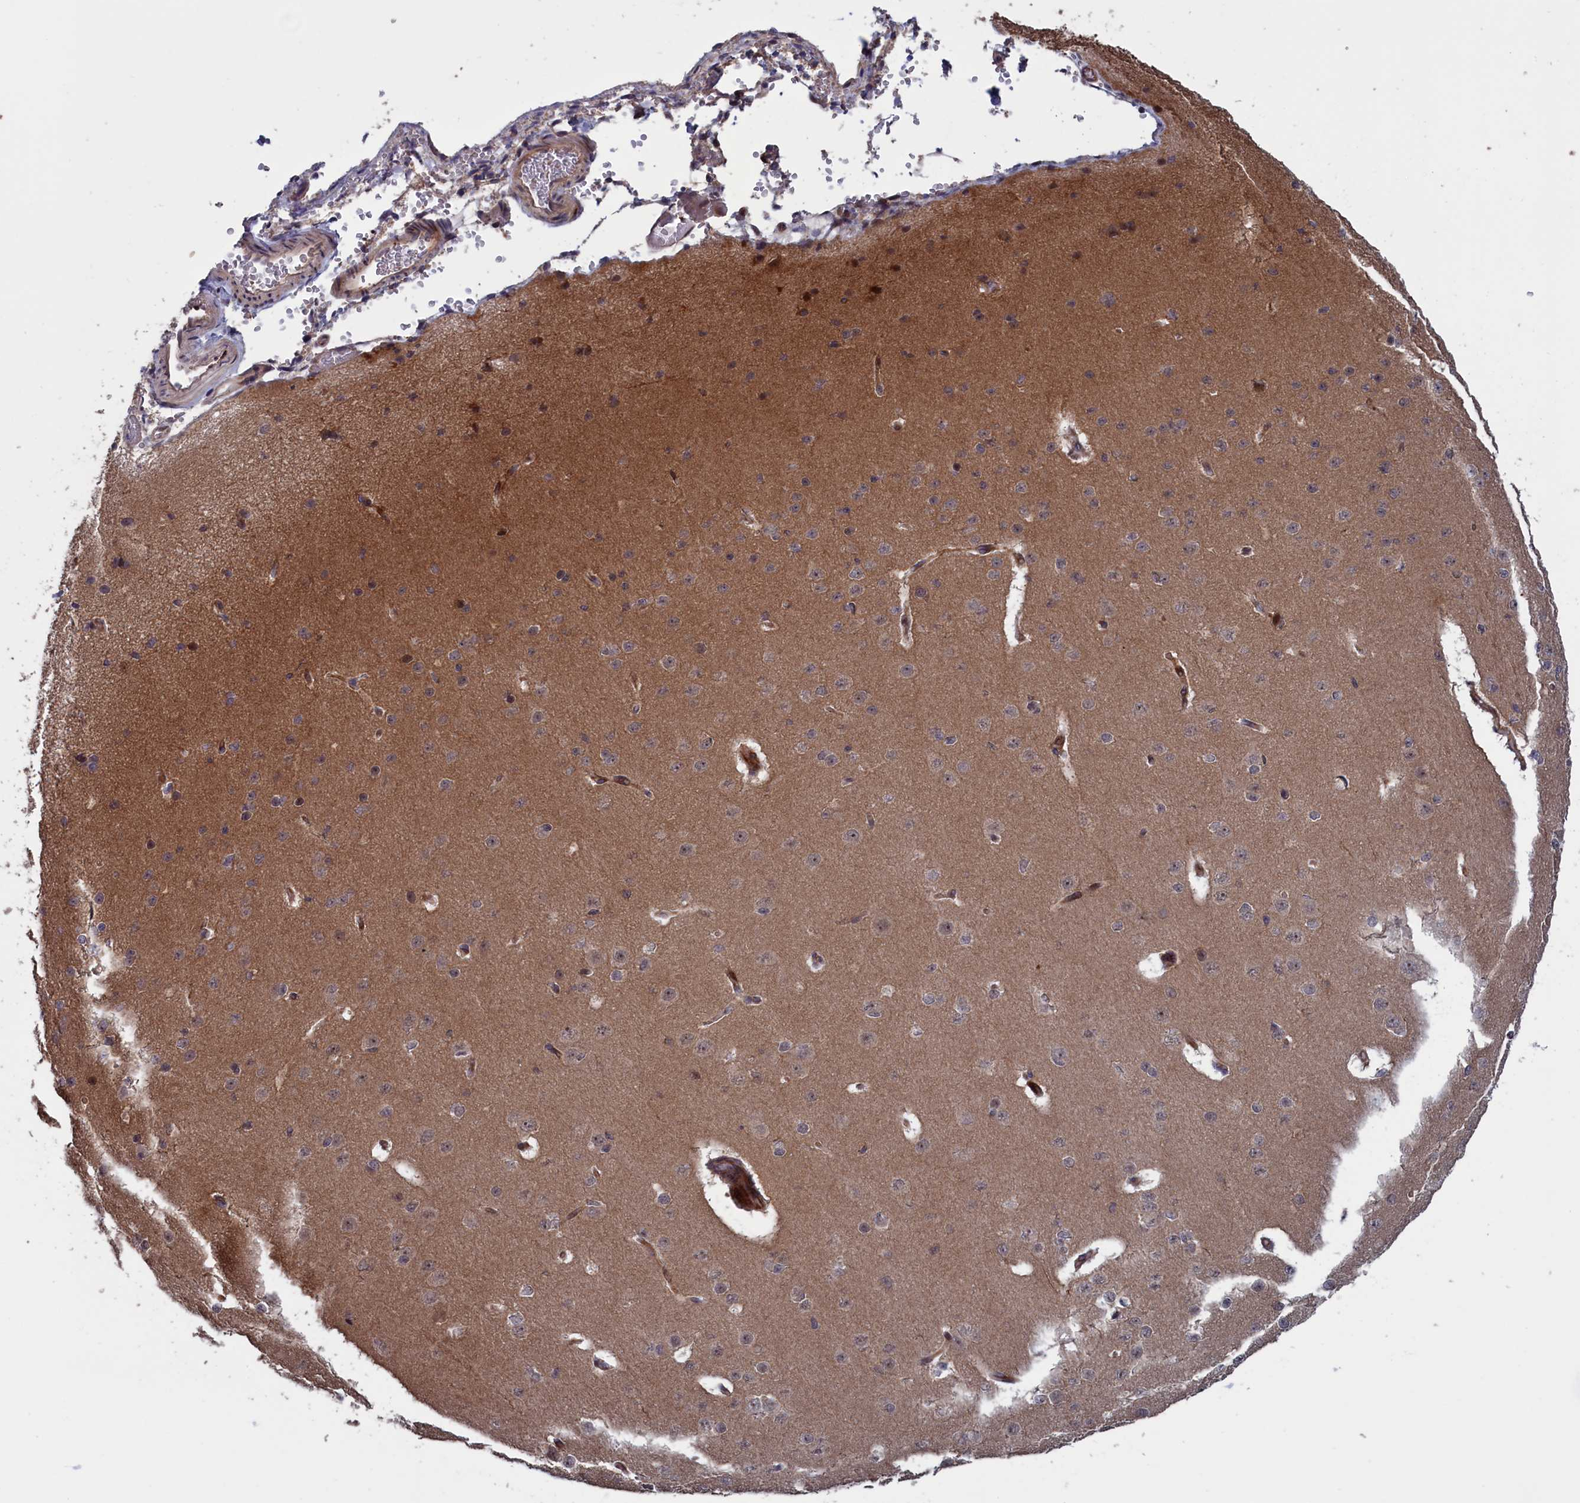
{"staining": {"intensity": "negative", "quantity": "none", "location": "none"}, "tissue": "cerebral cortex", "cell_type": "Endothelial cells", "image_type": "normal", "snomed": [{"axis": "morphology", "description": "Normal tissue, NOS"}, {"axis": "morphology", "description": "Developmental malformation"}, {"axis": "topography", "description": "Cerebral cortex"}], "caption": "IHC image of unremarkable cerebral cortex: cerebral cortex stained with DAB (3,3'-diaminobenzidine) displays no significant protein expression in endothelial cells. The staining was performed using DAB to visualize the protein expression in brown, while the nuclei were stained in blue with hematoxylin (Magnification: 20x).", "gene": "LSG1", "patient": {"sex": "female", "age": 30}}